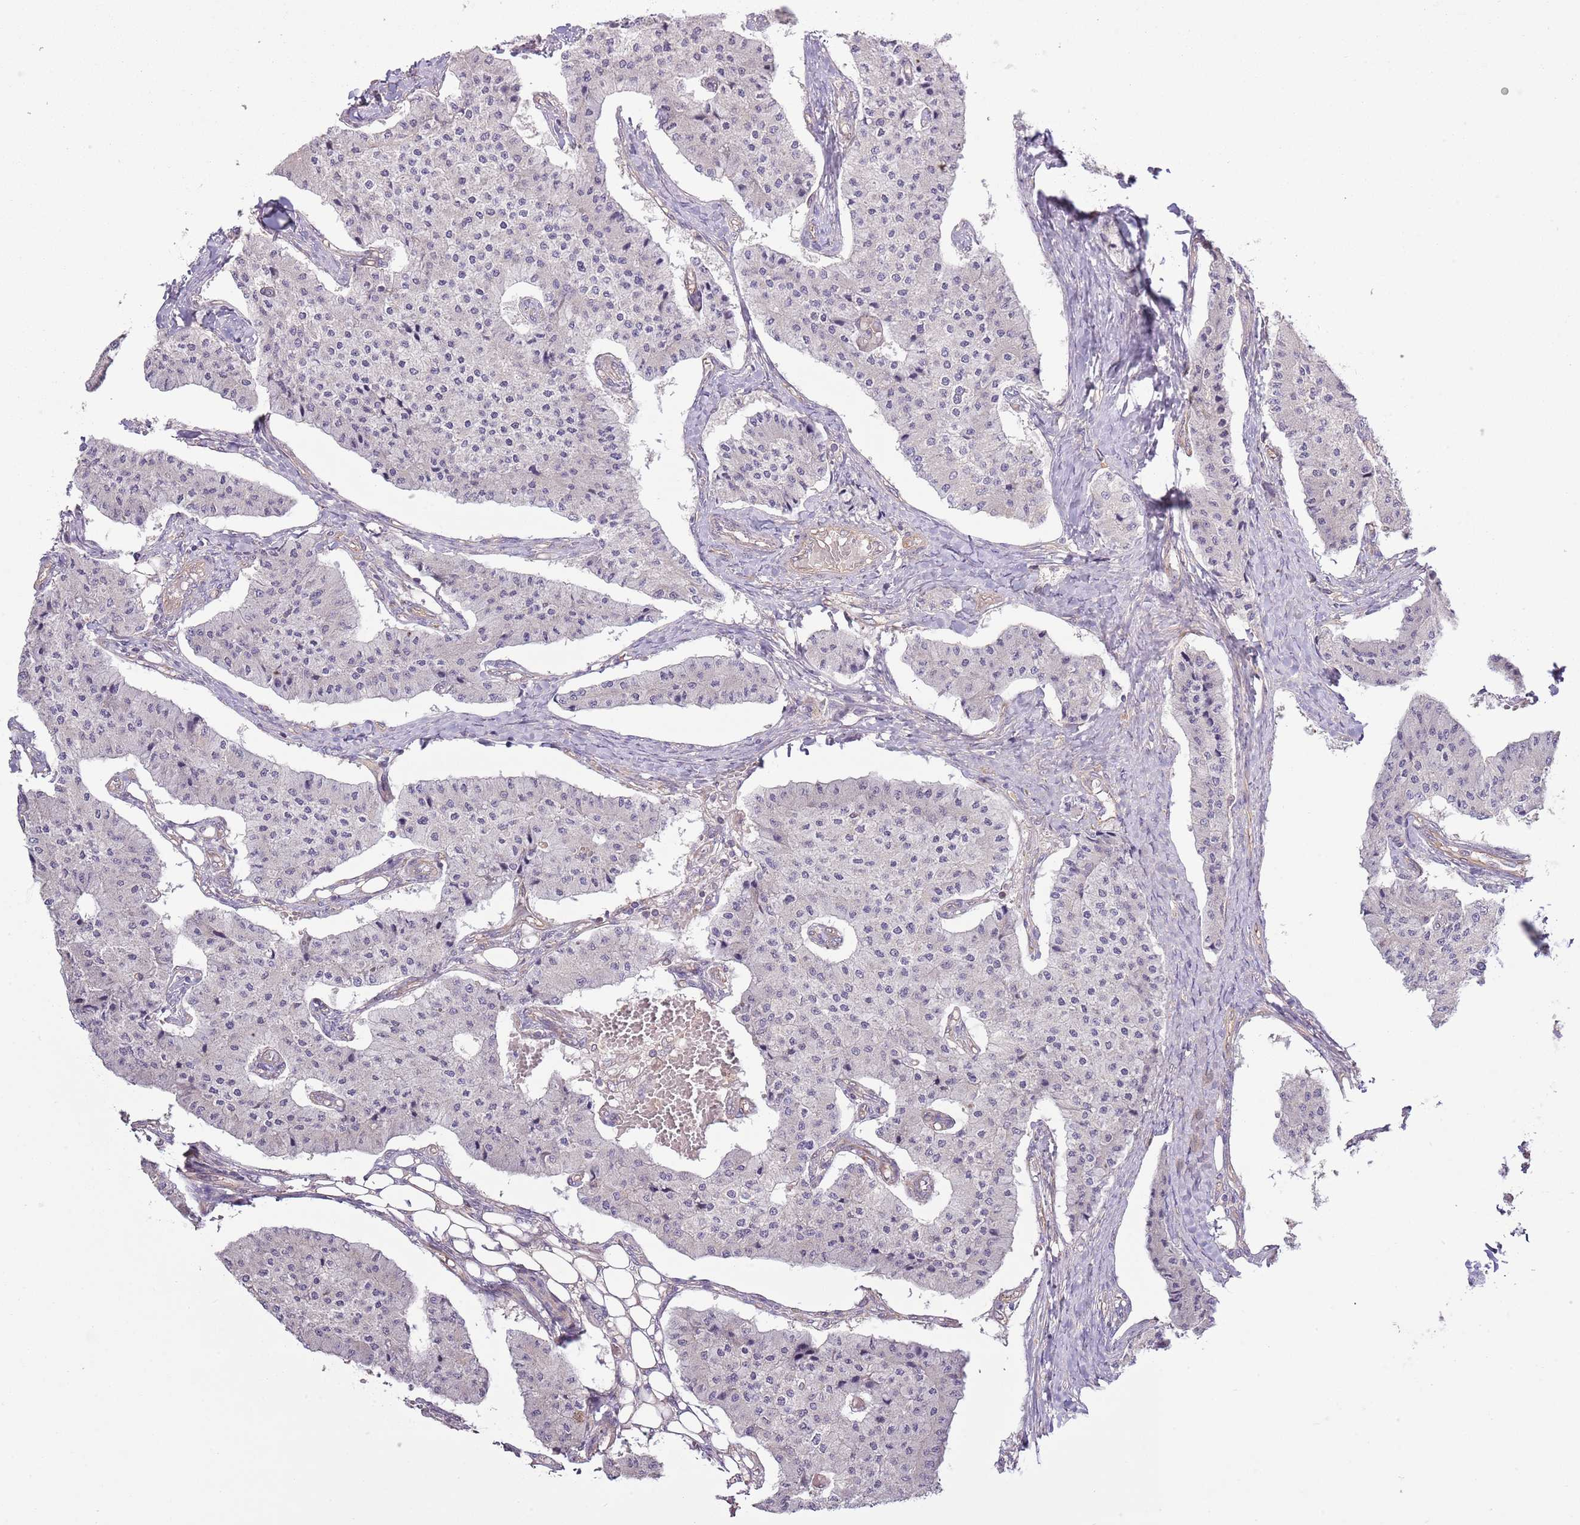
{"staining": {"intensity": "negative", "quantity": "none", "location": "none"}, "tissue": "carcinoid", "cell_type": "Tumor cells", "image_type": "cancer", "snomed": [{"axis": "morphology", "description": "Carcinoid, malignant, NOS"}, {"axis": "topography", "description": "Colon"}], "caption": "The photomicrograph exhibits no staining of tumor cells in carcinoid (malignant).", "gene": "LPIN2", "patient": {"sex": "female", "age": 52}}